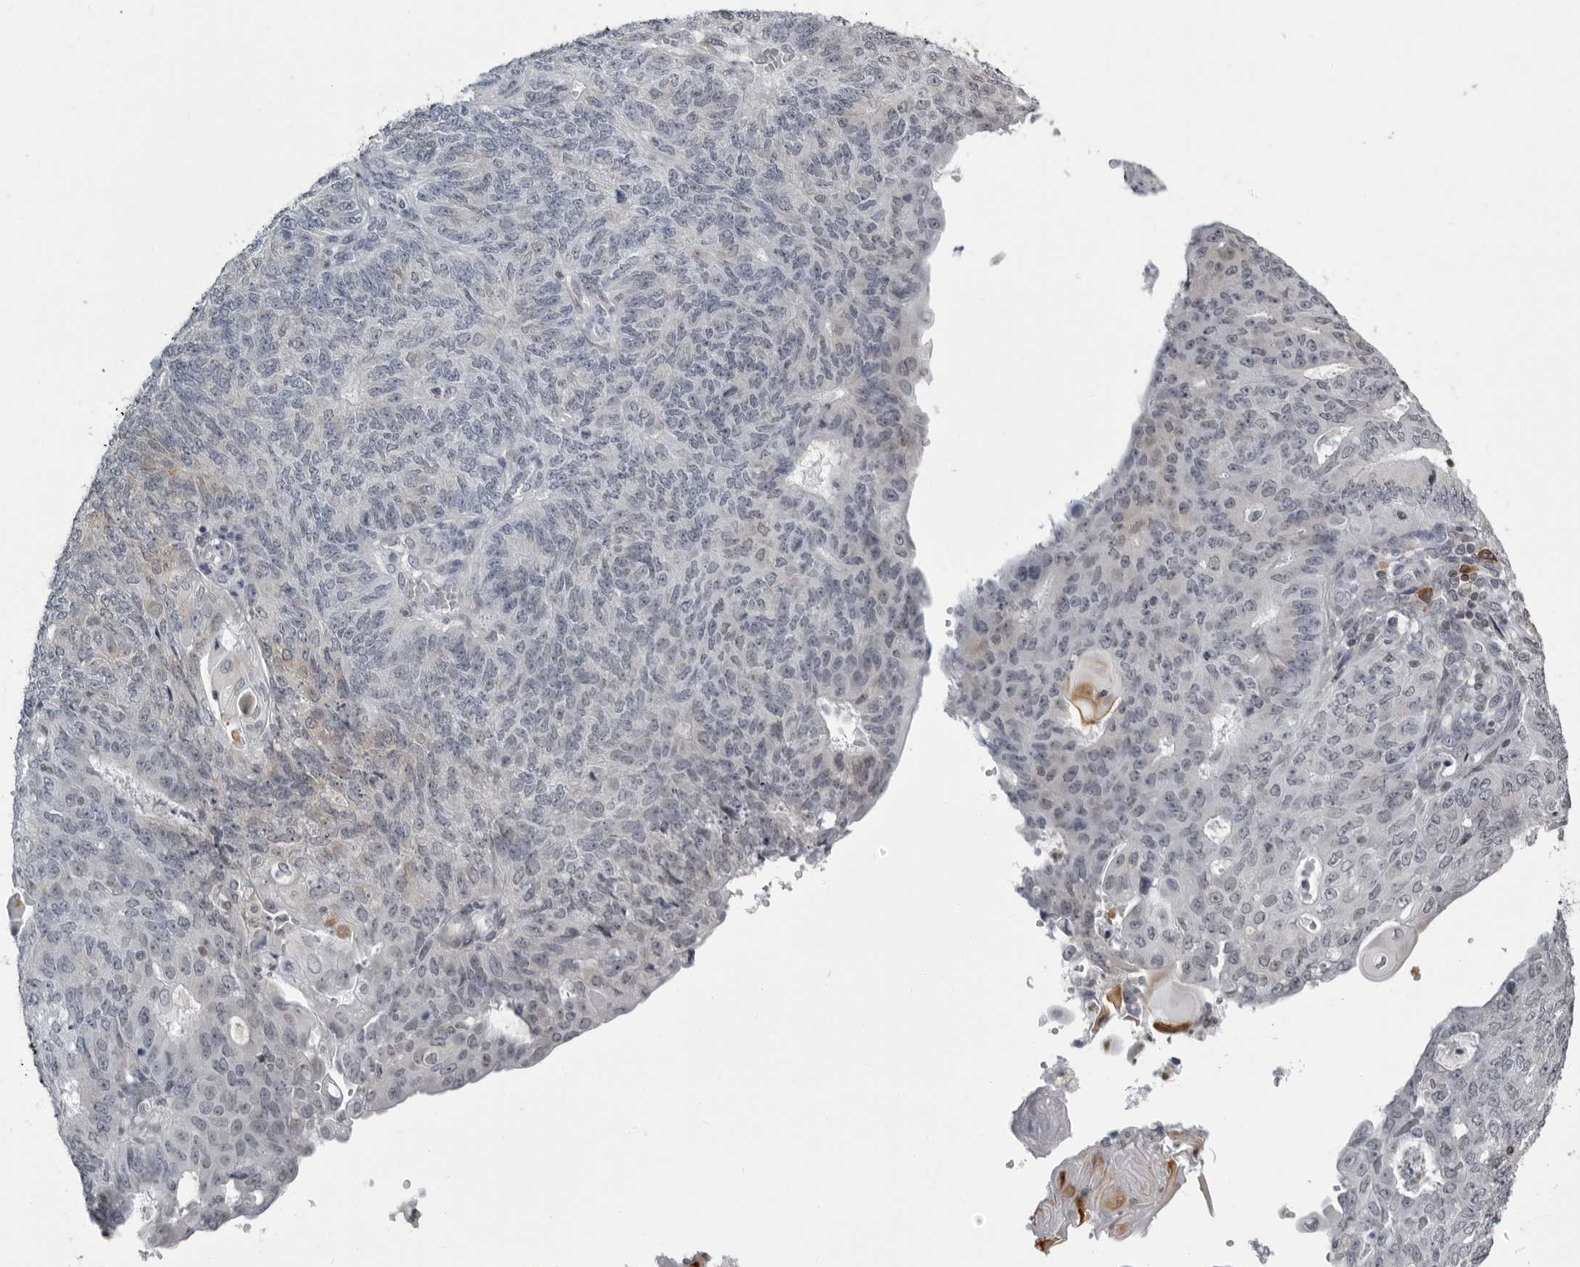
{"staining": {"intensity": "negative", "quantity": "none", "location": "none"}, "tissue": "endometrial cancer", "cell_type": "Tumor cells", "image_type": "cancer", "snomed": [{"axis": "morphology", "description": "Adenocarcinoma, NOS"}, {"axis": "topography", "description": "Endometrium"}], "caption": "Endometrial adenocarcinoma stained for a protein using IHC displays no positivity tumor cells.", "gene": "RTCA", "patient": {"sex": "female", "age": 32}}